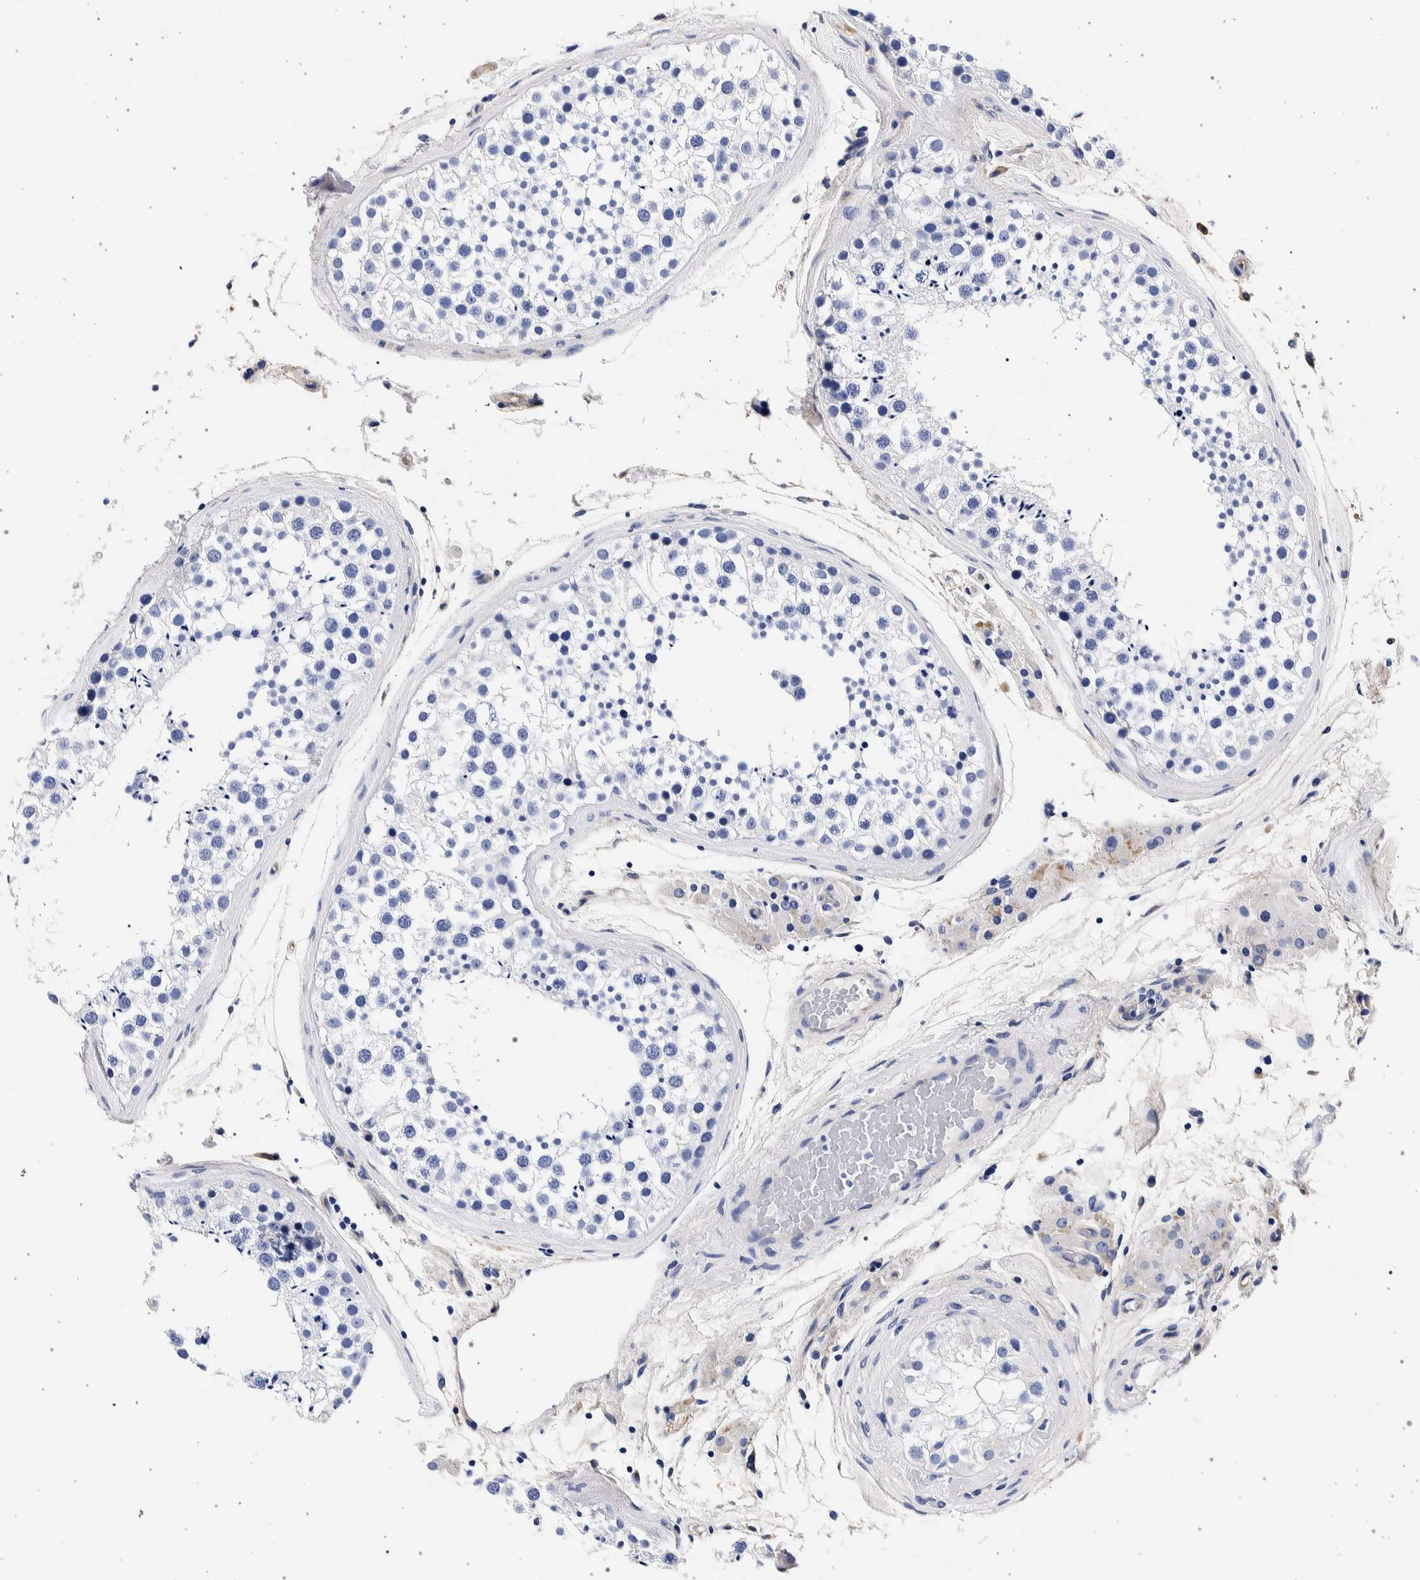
{"staining": {"intensity": "negative", "quantity": "none", "location": "none"}, "tissue": "testis", "cell_type": "Cells in seminiferous ducts", "image_type": "normal", "snomed": [{"axis": "morphology", "description": "Normal tissue, NOS"}, {"axis": "topography", "description": "Testis"}], "caption": "This is a photomicrograph of immunohistochemistry (IHC) staining of unremarkable testis, which shows no positivity in cells in seminiferous ducts.", "gene": "NIBAN2", "patient": {"sex": "male", "age": 46}}